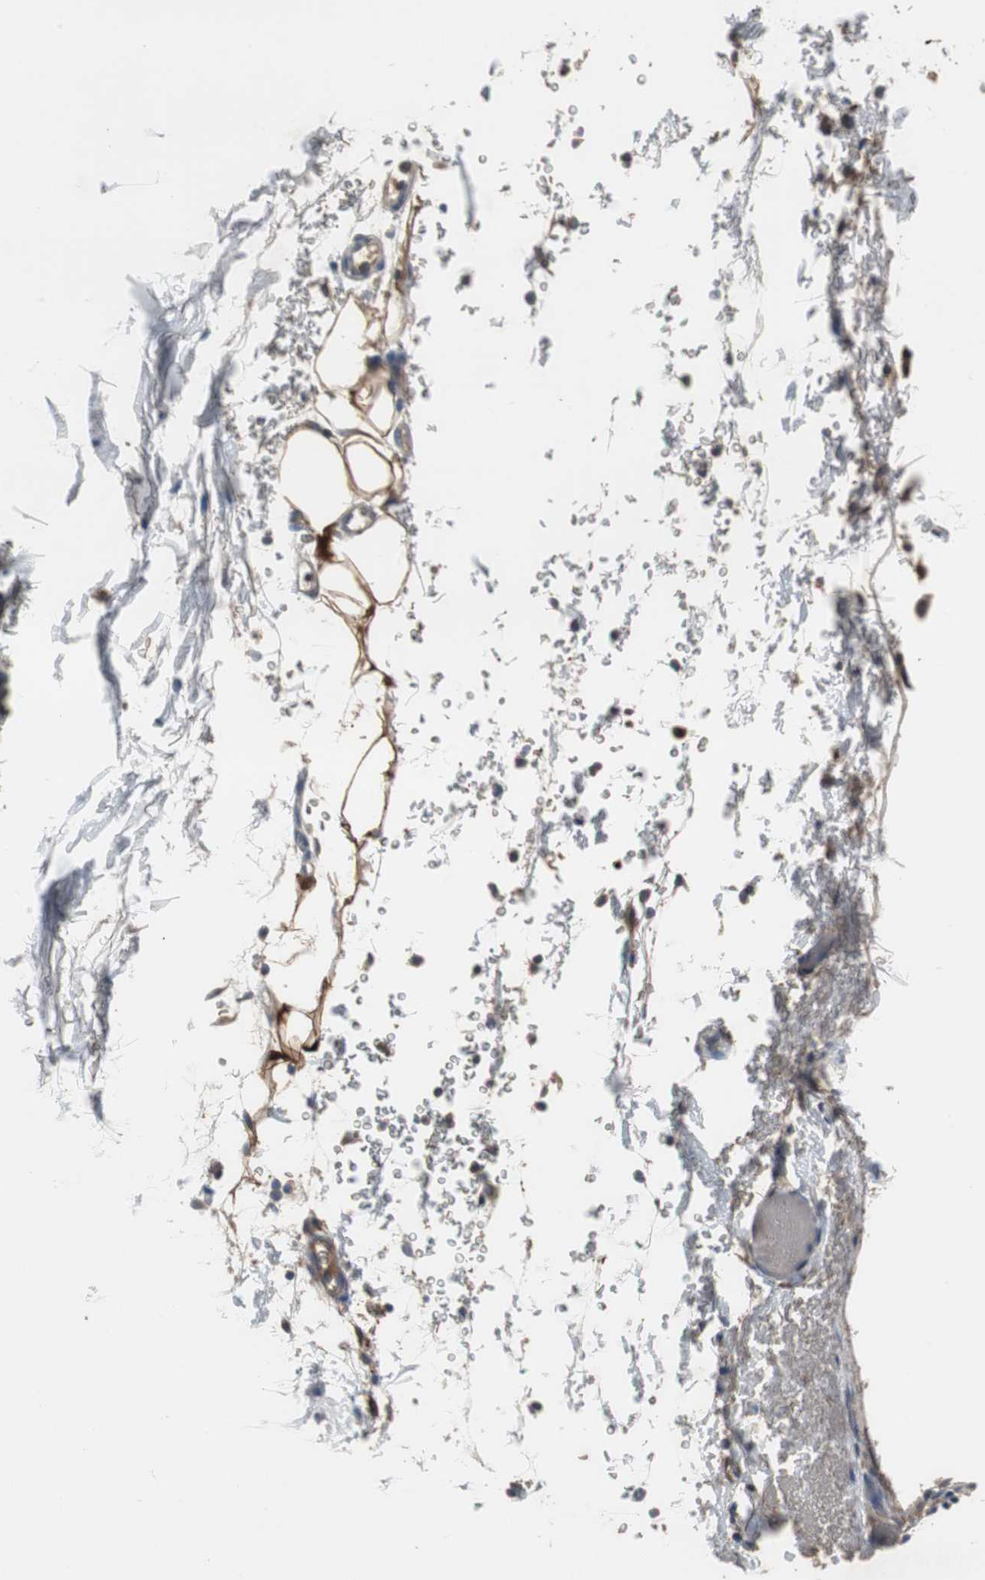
{"staining": {"intensity": "moderate", "quantity": ">75%", "location": "cytoplasmic/membranous,nuclear"}, "tissue": "adipose tissue", "cell_type": "Adipocytes", "image_type": "normal", "snomed": [{"axis": "morphology", "description": "Normal tissue, NOS"}, {"axis": "topography", "description": "Cartilage tissue"}, {"axis": "topography", "description": "Bronchus"}], "caption": "Adipose tissue stained with a brown dye reveals moderate cytoplasmic/membranous,nuclear positive expression in approximately >75% of adipocytes.", "gene": "CALB2", "patient": {"sex": "female", "age": 73}}